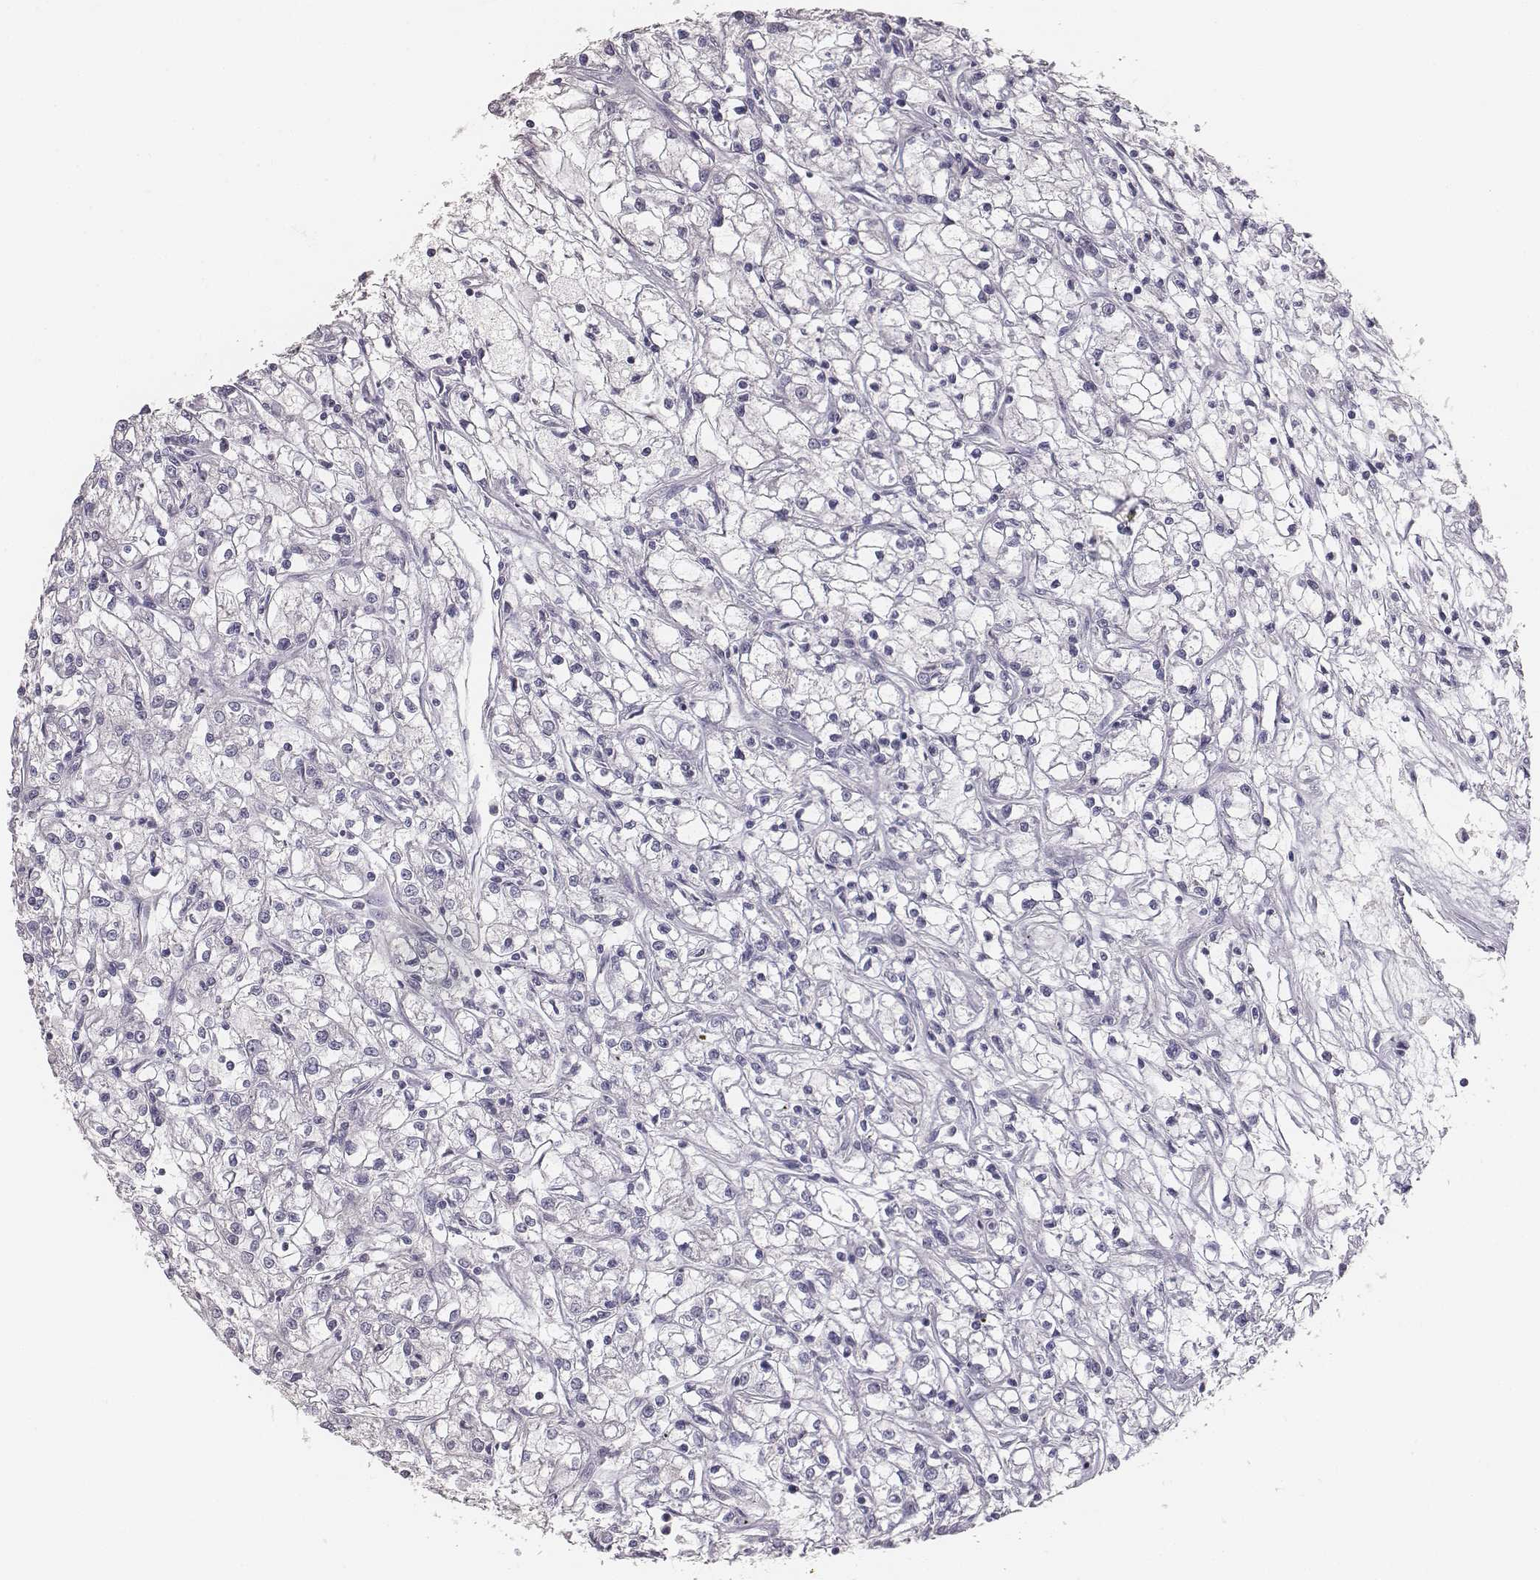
{"staining": {"intensity": "negative", "quantity": "none", "location": "none"}, "tissue": "renal cancer", "cell_type": "Tumor cells", "image_type": "cancer", "snomed": [{"axis": "morphology", "description": "Adenocarcinoma, NOS"}, {"axis": "topography", "description": "Kidney"}], "caption": "Tumor cells show no significant protein positivity in renal cancer.", "gene": "MYH6", "patient": {"sex": "female", "age": 59}}